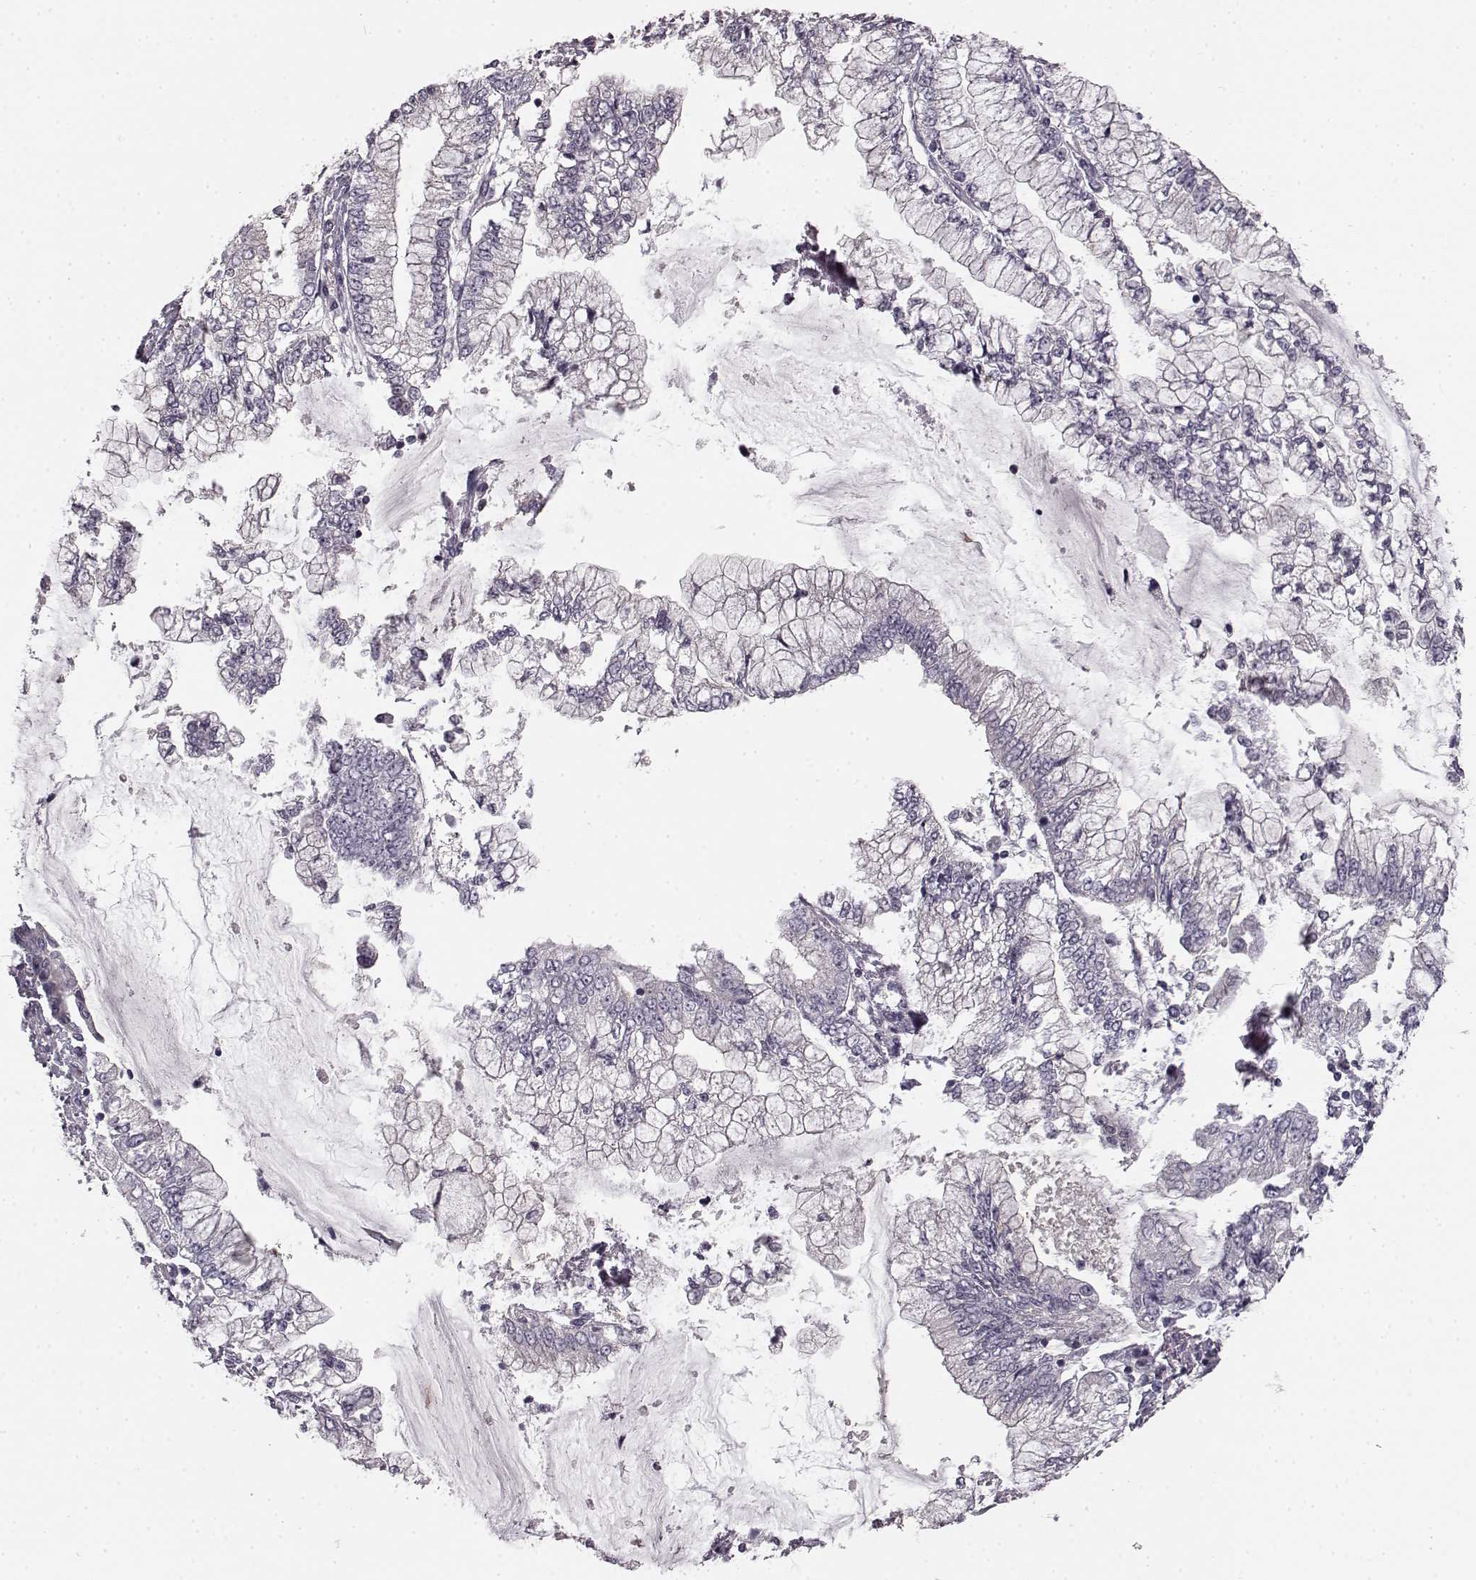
{"staining": {"intensity": "negative", "quantity": "none", "location": "none"}, "tissue": "stomach cancer", "cell_type": "Tumor cells", "image_type": "cancer", "snomed": [{"axis": "morphology", "description": "Adenocarcinoma, NOS"}, {"axis": "topography", "description": "Stomach, upper"}], "caption": "High power microscopy histopathology image of an immunohistochemistry (IHC) histopathology image of adenocarcinoma (stomach), revealing no significant positivity in tumor cells. The staining is performed using DAB (3,3'-diaminobenzidine) brown chromogen with nuclei counter-stained in using hematoxylin.", "gene": "CHIT1", "patient": {"sex": "female", "age": 74}}